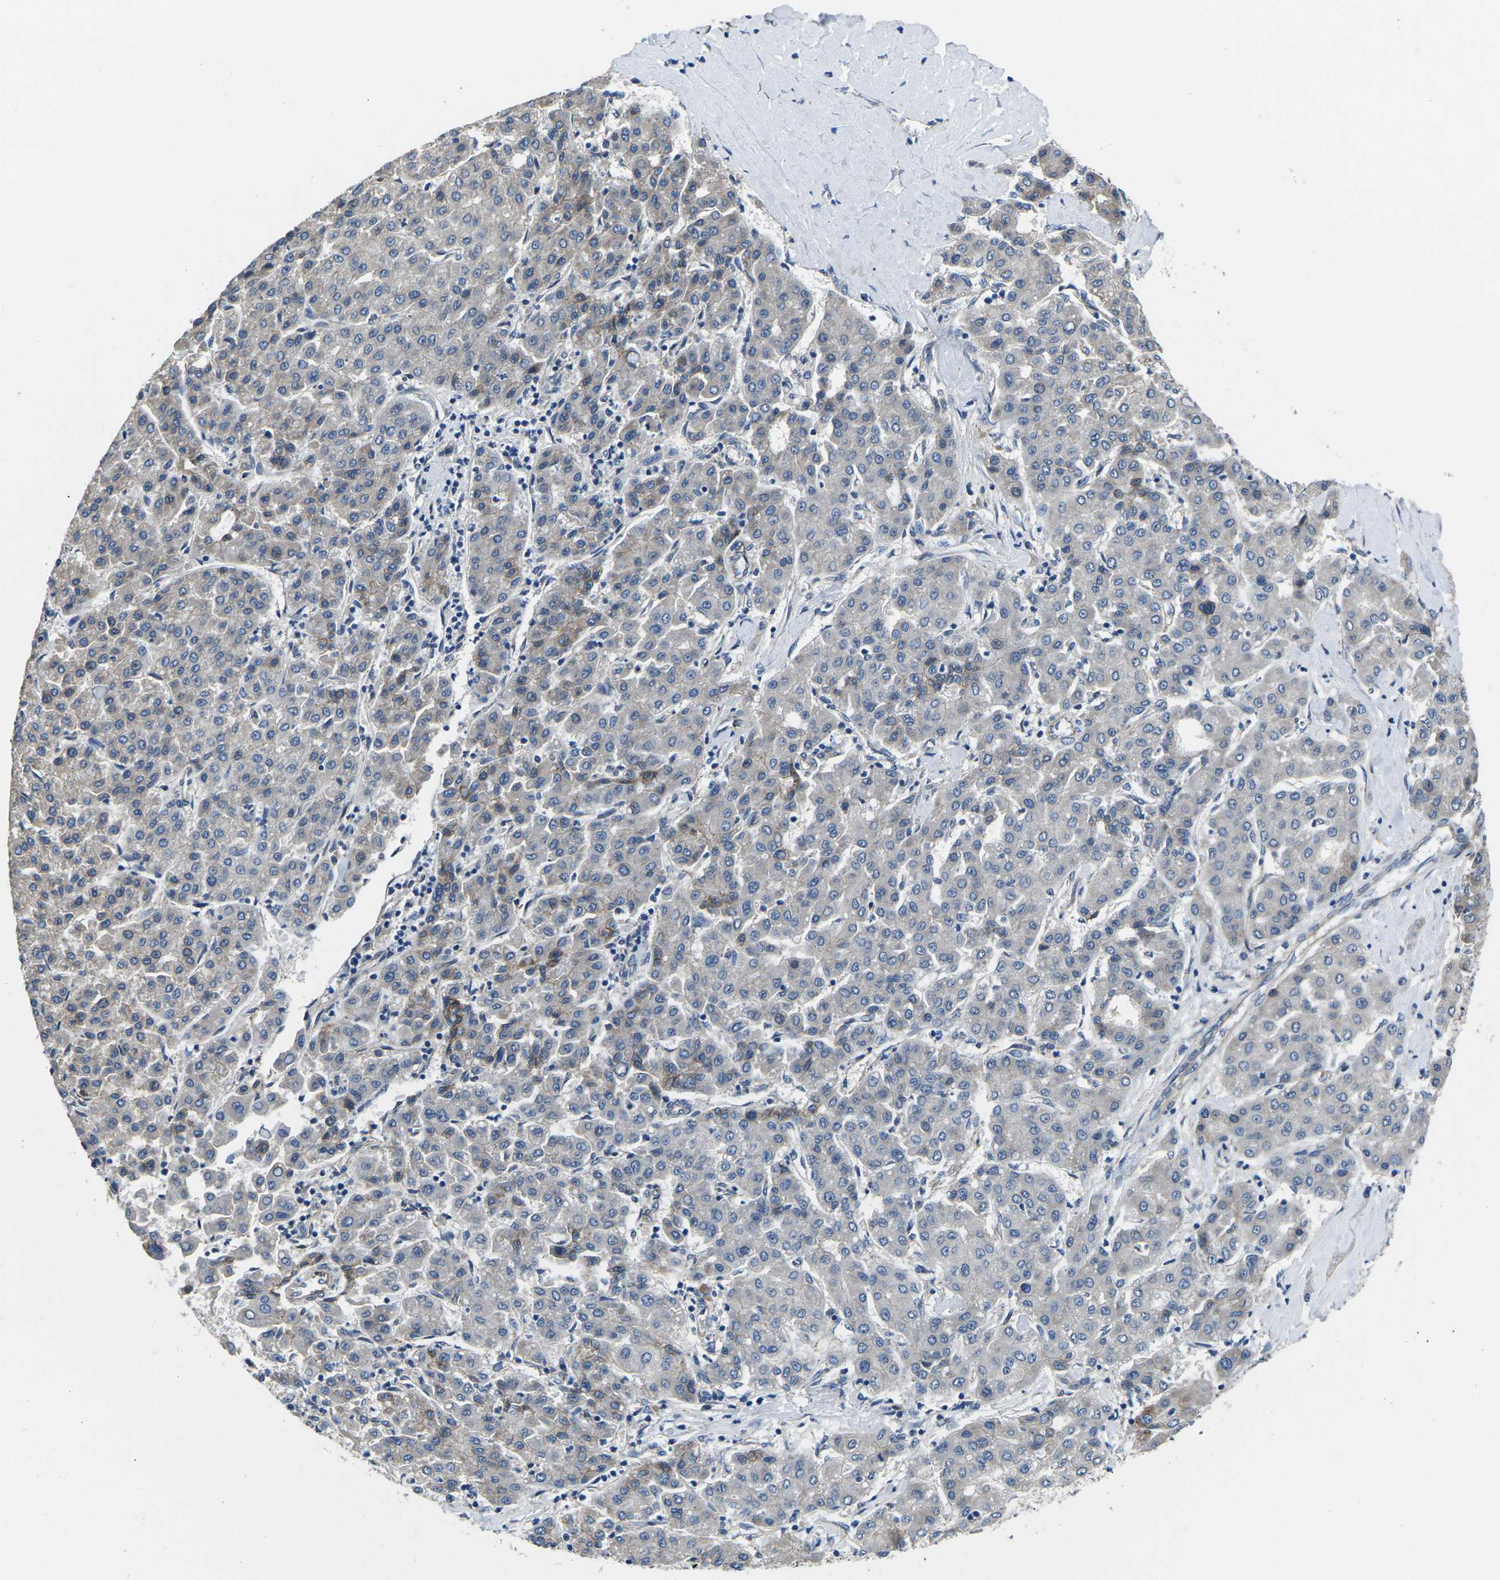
{"staining": {"intensity": "negative", "quantity": "none", "location": "none"}, "tissue": "liver cancer", "cell_type": "Tumor cells", "image_type": "cancer", "snomed": [{"axis": "morphology", "description": "Carcinoma, Hepatocellular, NOS"}, {"axis": "topography", "description": "Liver"}], "caption": "An immunohistochemistry image of liver cancer (hepatocellular carcinoma) is shown. There is no staining in tumor cells of liver cancer (hepatocellular carcinoma). The staining is performed using DAB (3,3'-diaminobenzidine) brown chromogen with nuclei counter-stained in using hematoxylin.", "gene": "CTNND1", "patient": {"sex": "male", "age": 65}}